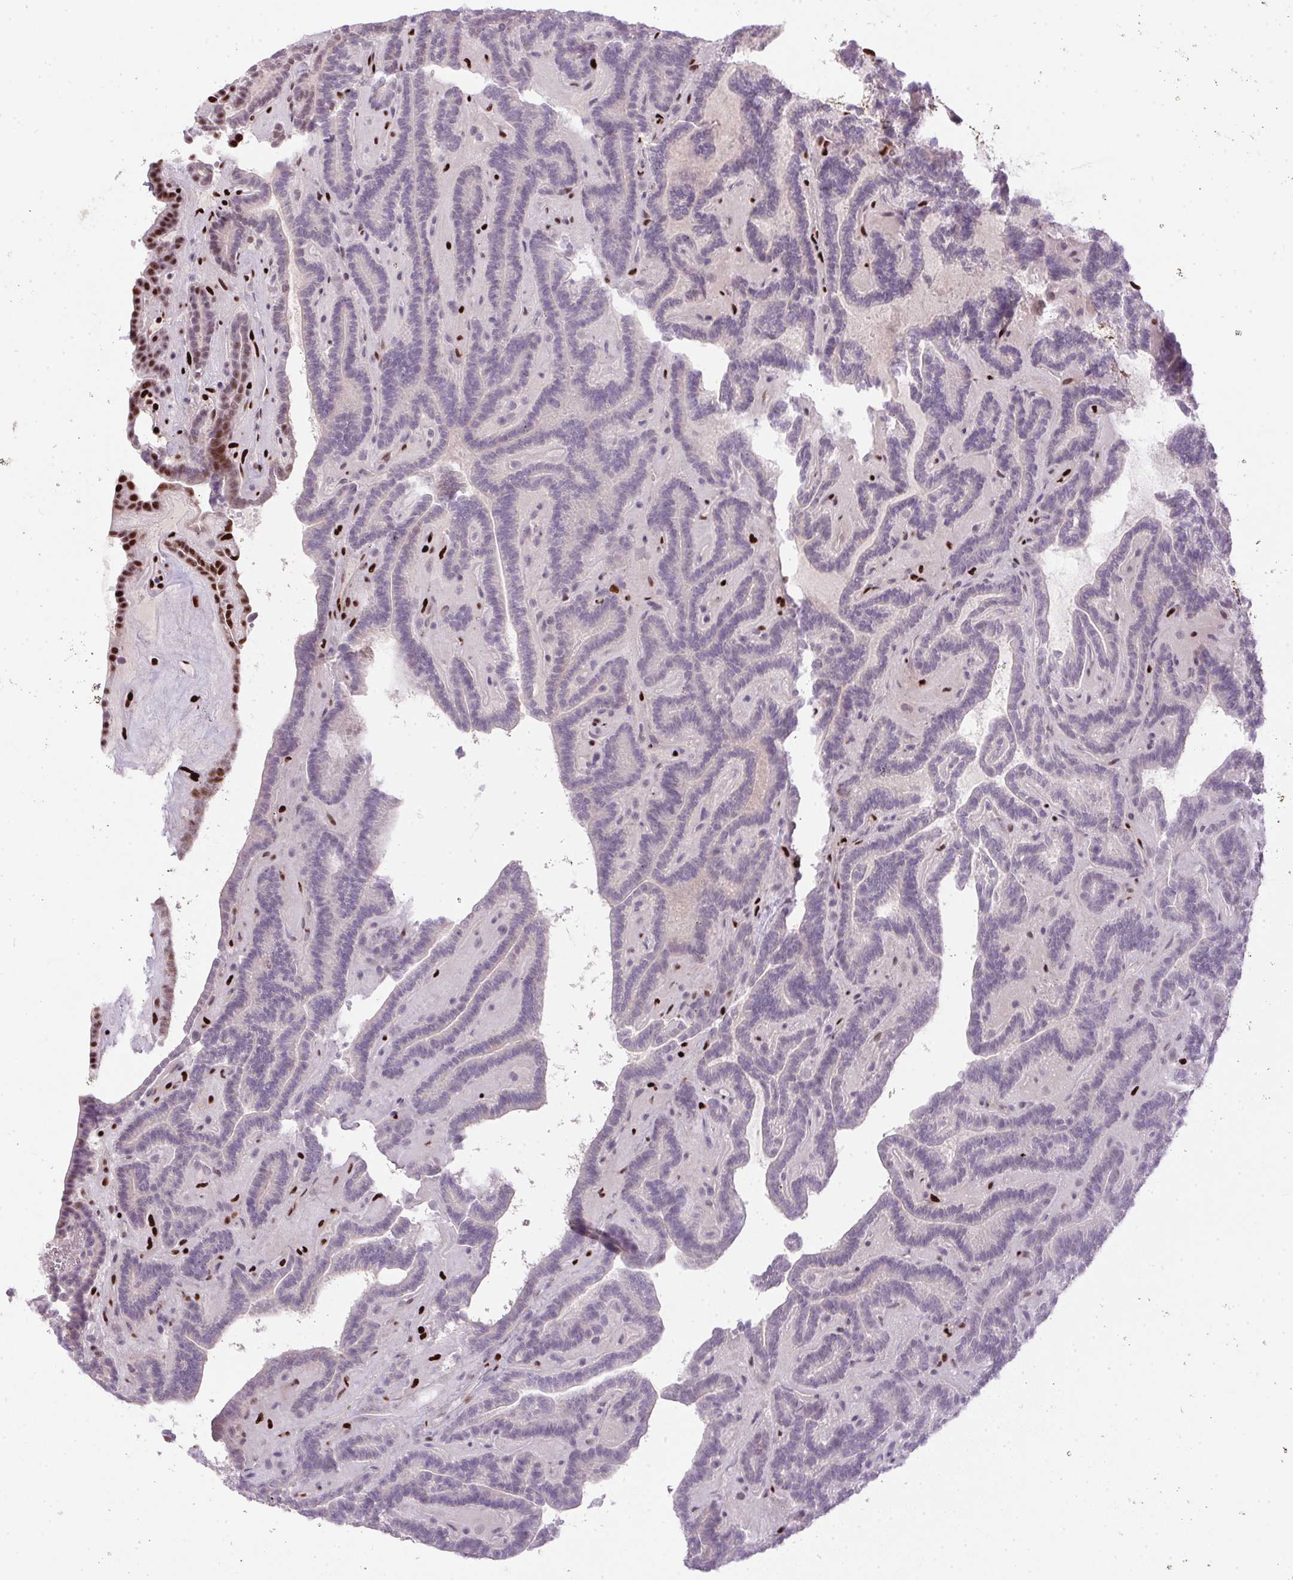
{"staining": {"intensity": "strong", "quantity": "<25%", "location": "nuclear"}, "tissue": "thyroid cancer", "cell_type": "Tumor cells", "image_type": "cancer", "snomed": [{"axis": "morphology", "description": "Papillary adenocarcinoma, NOS"}, {"axis": "topography", "description": "Thyroid gland"}], "caption": "DAB (3,3'-diaminobenzidine) immunohistochemical staining of human thyroid cancer (papillary adenocarcinoma) demonstrates strong nuclear protein expression in approximately <25% of tumor cells. (Brightfield microscopy of DAB IHC at high magnification).", "gene": "PAGE3", "patient": {"sex": "female", "age": 21}}